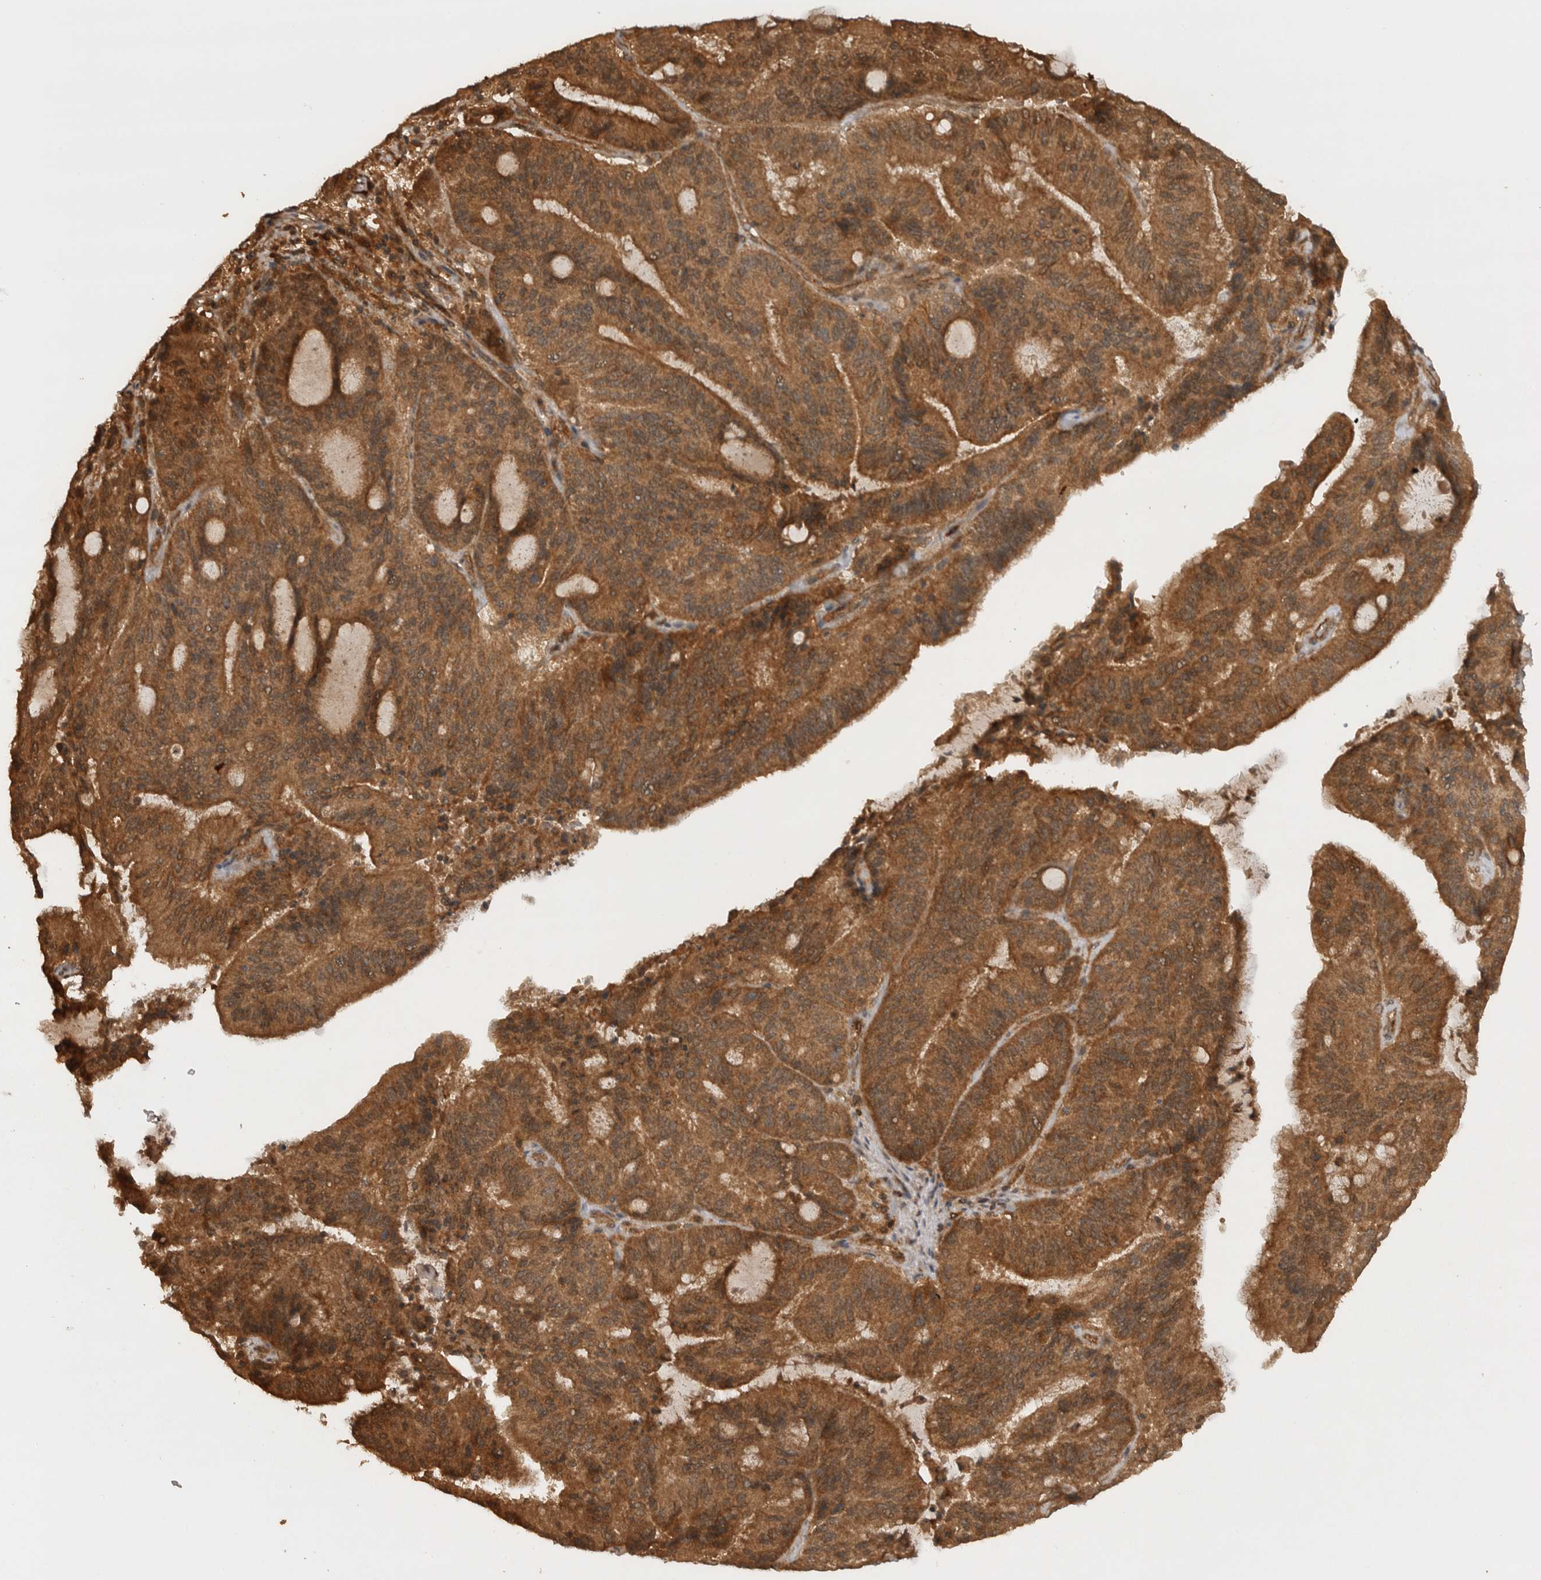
{"staining": {"intensity": "strong", "quantity": ">75%", "location": "cytoplasmic/membranous"}, "tissue": "liver cancer", "cell_type": "Tumor cells", "image_type": "cancer", "snomed": [{"axis": "morphology", "description": "Normal tissue, NOS"}, {"axis": "morphology", "description": "Cholangiocarcinoma"}, {"axis": "topography", "description": "Liver"}, {"axis": "topography", "description": "Peripheral nerve tissue"}], "caption": "Liver cancer stained with immunohistochemistry (IHC) displays strong cytoplasmic/membranous positivity in approximately >75% of tumor cells. (DAB (3,3'-diaminobenzidine) IHC, brown staining for protein, blue staining for nuclei).", "gene": "PRDX4", "patient": {"sex": "female", "age": 73}}